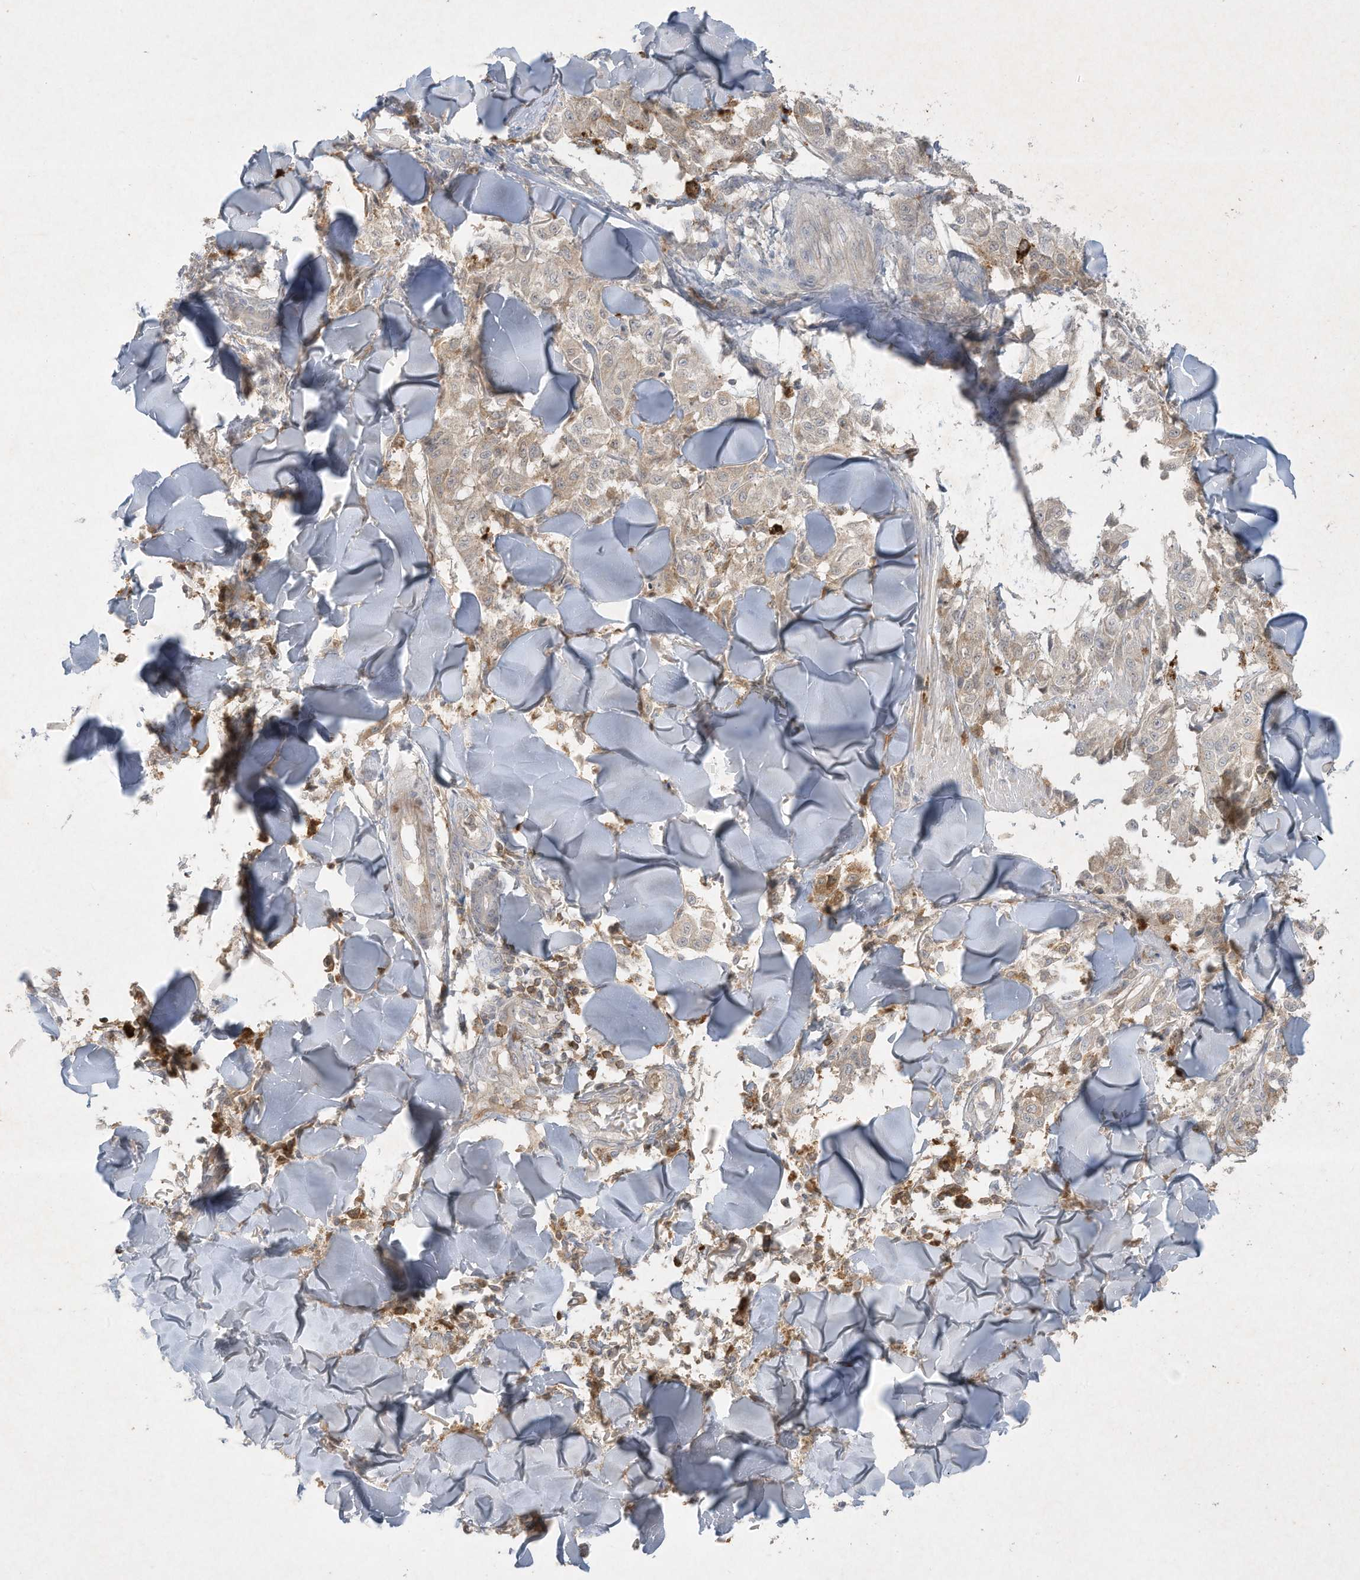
{"staining": {"intensity": "negative", "quantity": "none", "location": "none"}, "tissue": "melanoma", "cell_type": "Tumor cells", "image_type": "cancer", "snomed": [{"axis": "morphology", "description": "Malignant melanoma, NOS"}, {"axis": "topography", "description": "Skin"}], "caption": "Tumor cells show no significant protein staining in malignant melanoma. (DAB IHC with hematoxylin counter stain).", "gene": "FETUB", "patient": {"sex": "female", "age": 64}}